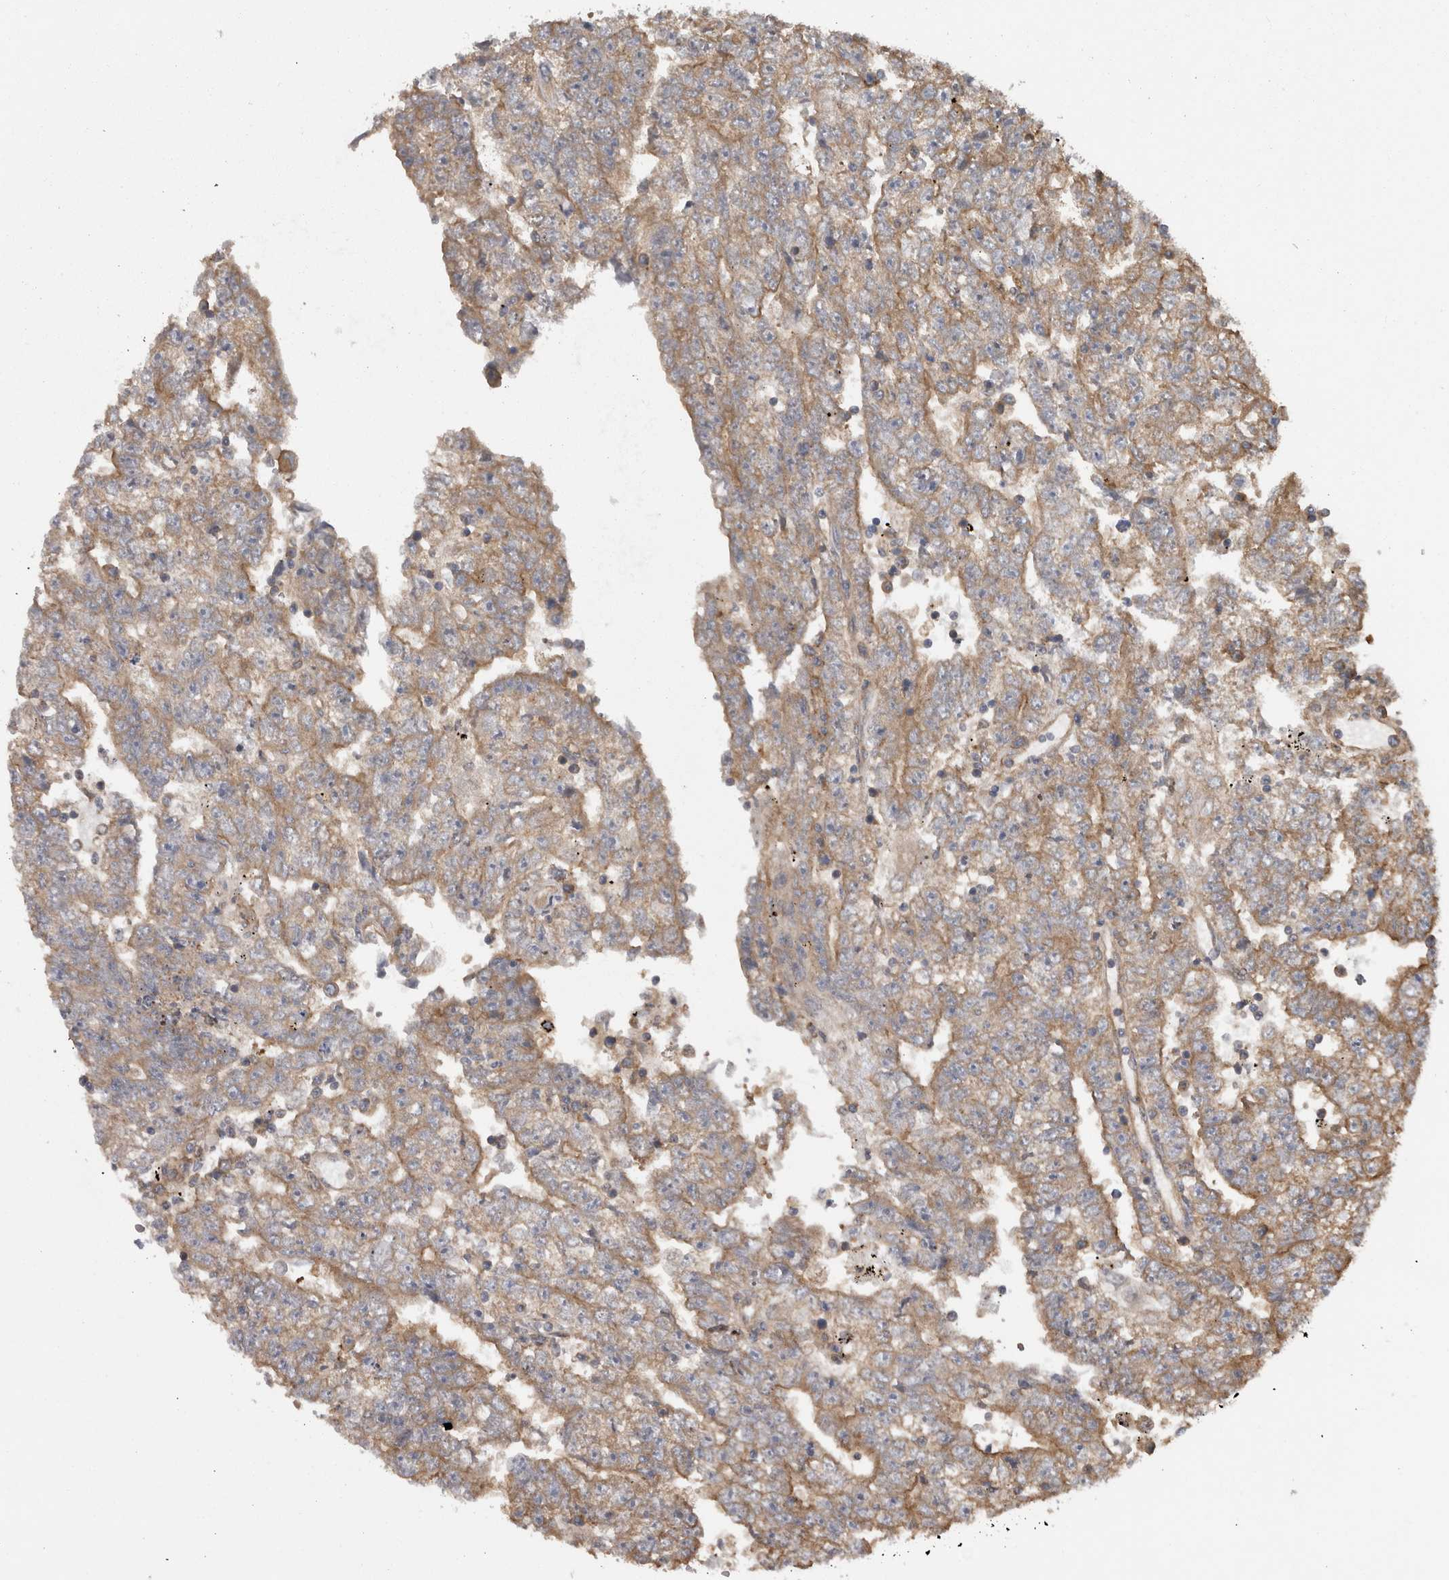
{"staining": {"intensity": "moderate", "quantity": "25%-75%", "location": "cytoplasmic/membranous"}, "tissue": "testis cancer", "cell_type": "Tumor cells", "image_type": "cancer", "snomed": [{"axis": "morphology", "description": "Carcinoma, Embryonal, NOS"}, {"axis": "topography", "description": "Testis"}], "caption": "This histopathology image reveals immunohistochemistry staining of testis cancer, with medium moderate cytoplasmic/membranous staining in about 25%-75% of tumor cells.", "gene": "SMCR8", "patient": {"sex": "male", "age": 25}}